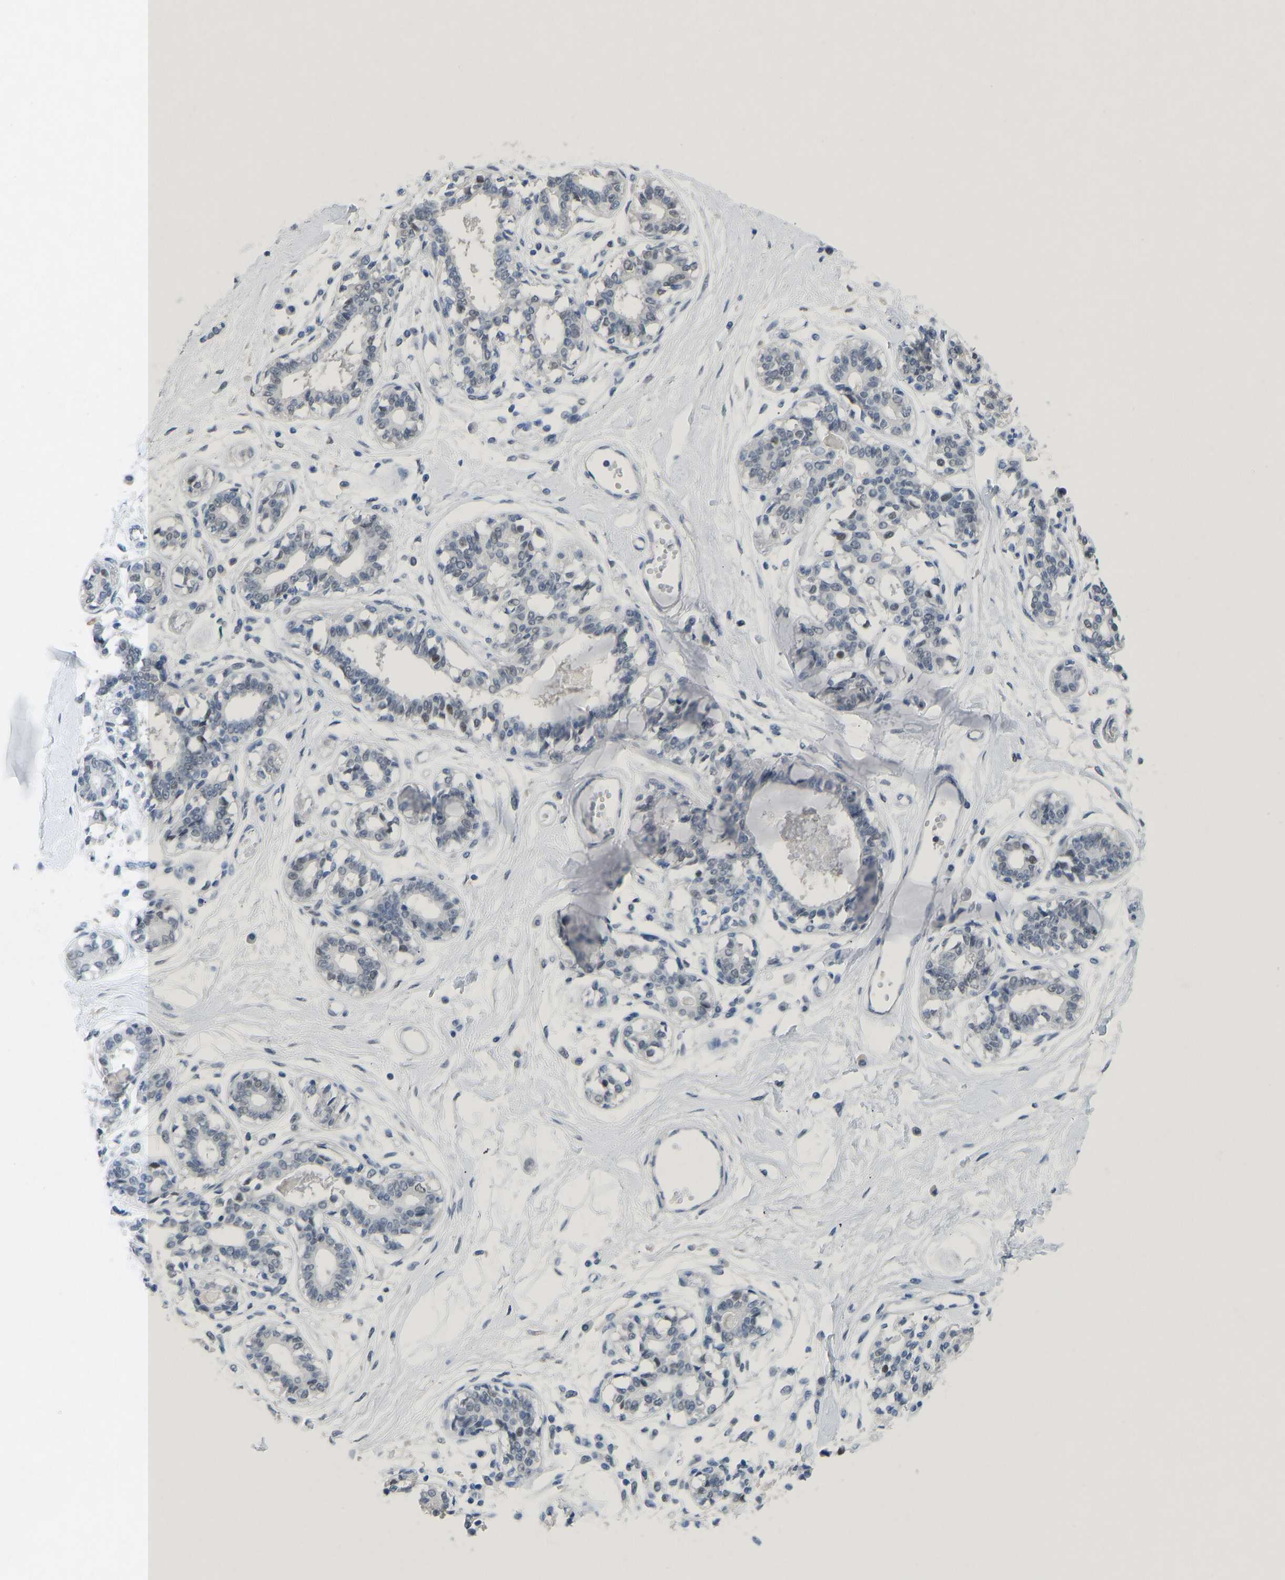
{"staining": {"intensity": "negative", "quantity": "none", "location": "none"}, "tissue": "breast", "cell_type": "Adipocytes", "image_type": "normal", "snomed": [{"axis": "morphology", "description": "Normal tissue, NOS"}, {"axis": "topography", "description": "Breast"}], "caption": "The histopathology image shows no significant staining in adipocytes of breast.", "gene": "TXNDC2", "patient": {"sex": "female", "age": 45}}